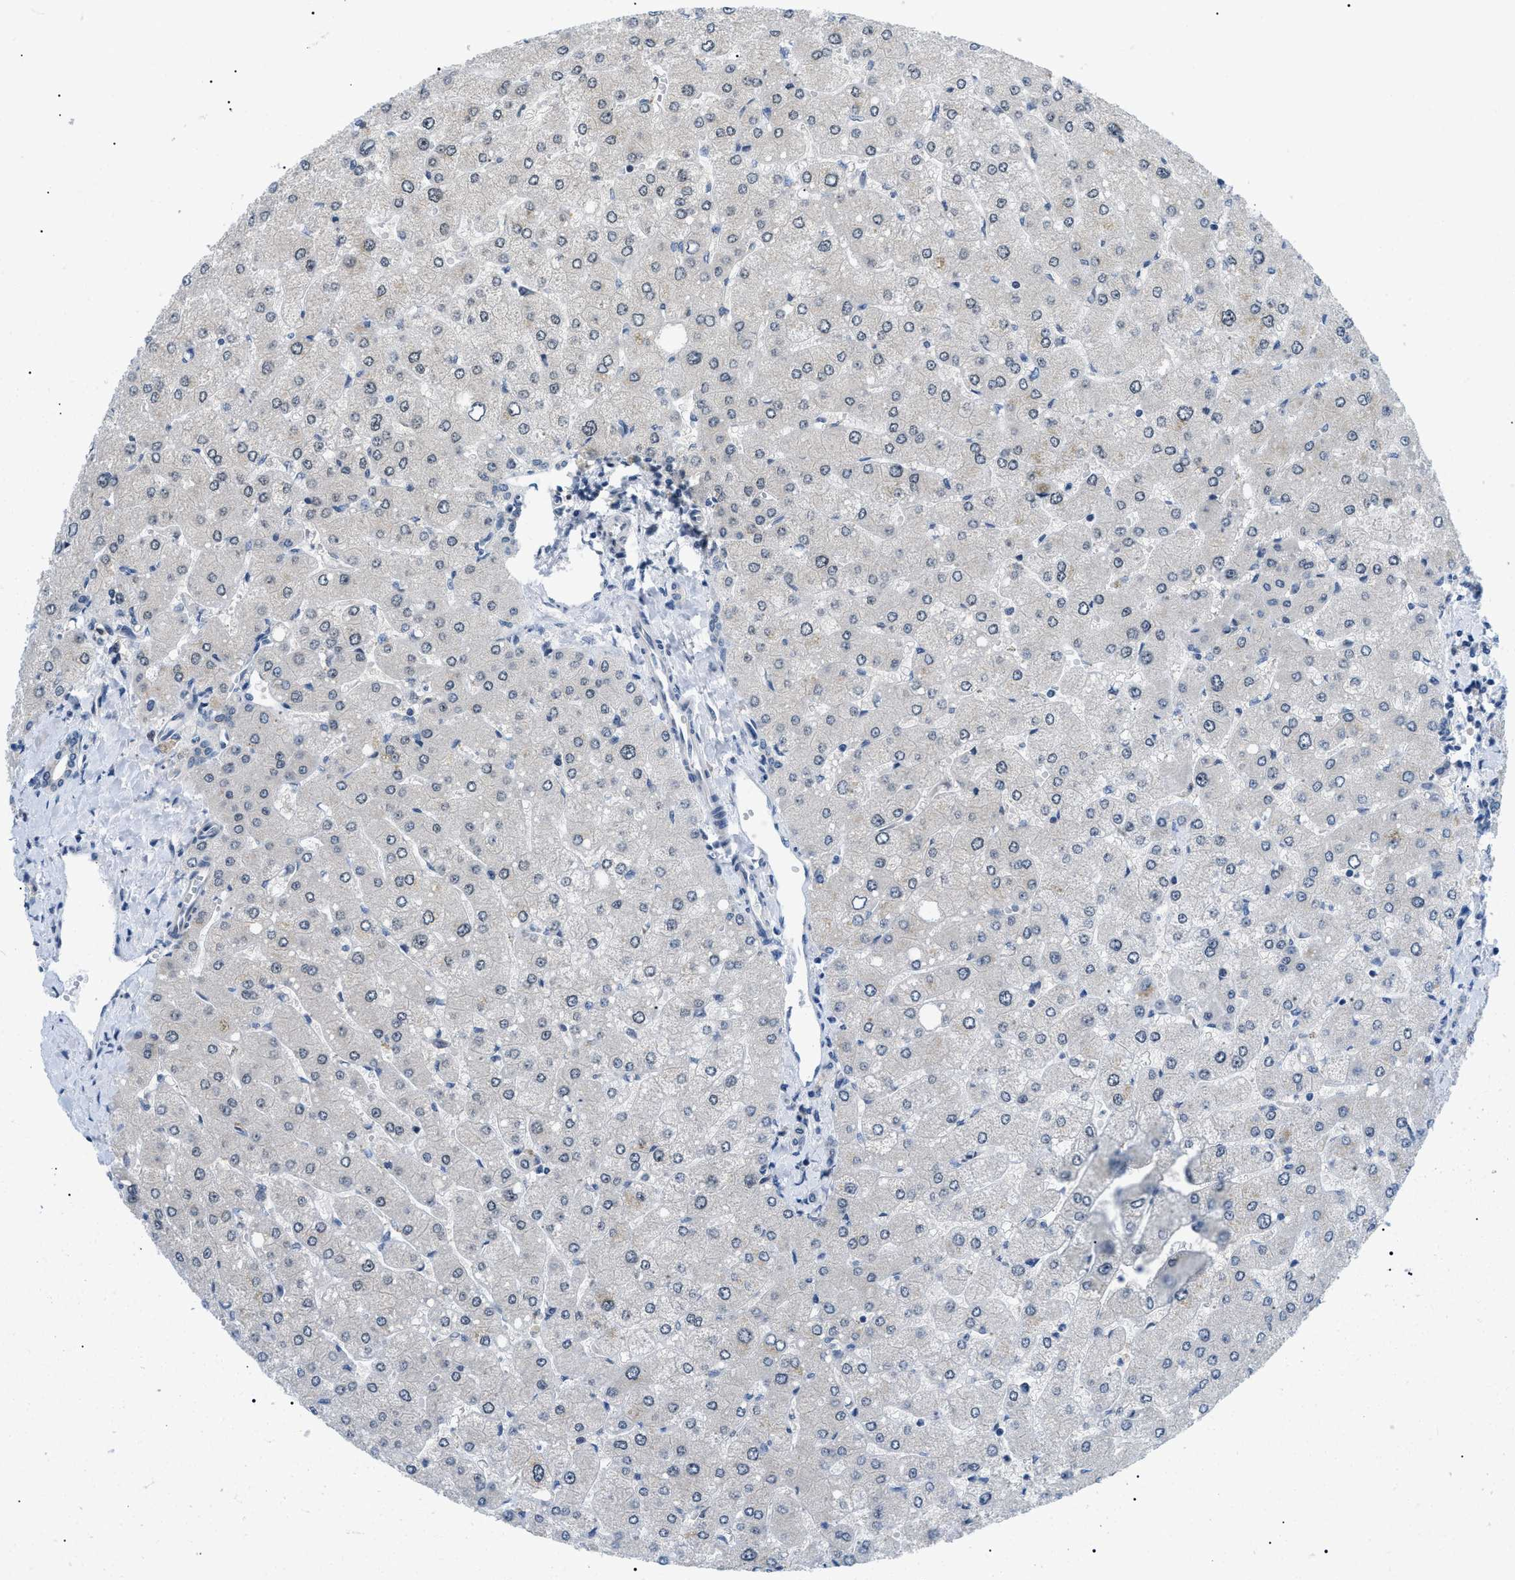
{"staining": {"intensity": "negative", "quantity": "none", "location": "none"}, "tissue": "liver", "cell_type": "Cholangiocytes", "image_type": "normal", "snomed": [{"axis": "morphology", "description": "Normal tissue, NOS"}, {"axis": "topography", "description": "Liver"}], "caption": "Immunohistochemistry (IHC) of unremarkable human liver exhibits no staining in cholangiocytes.", "gene": "CWC25", "patient": {"sex": "male", "age": 55}}